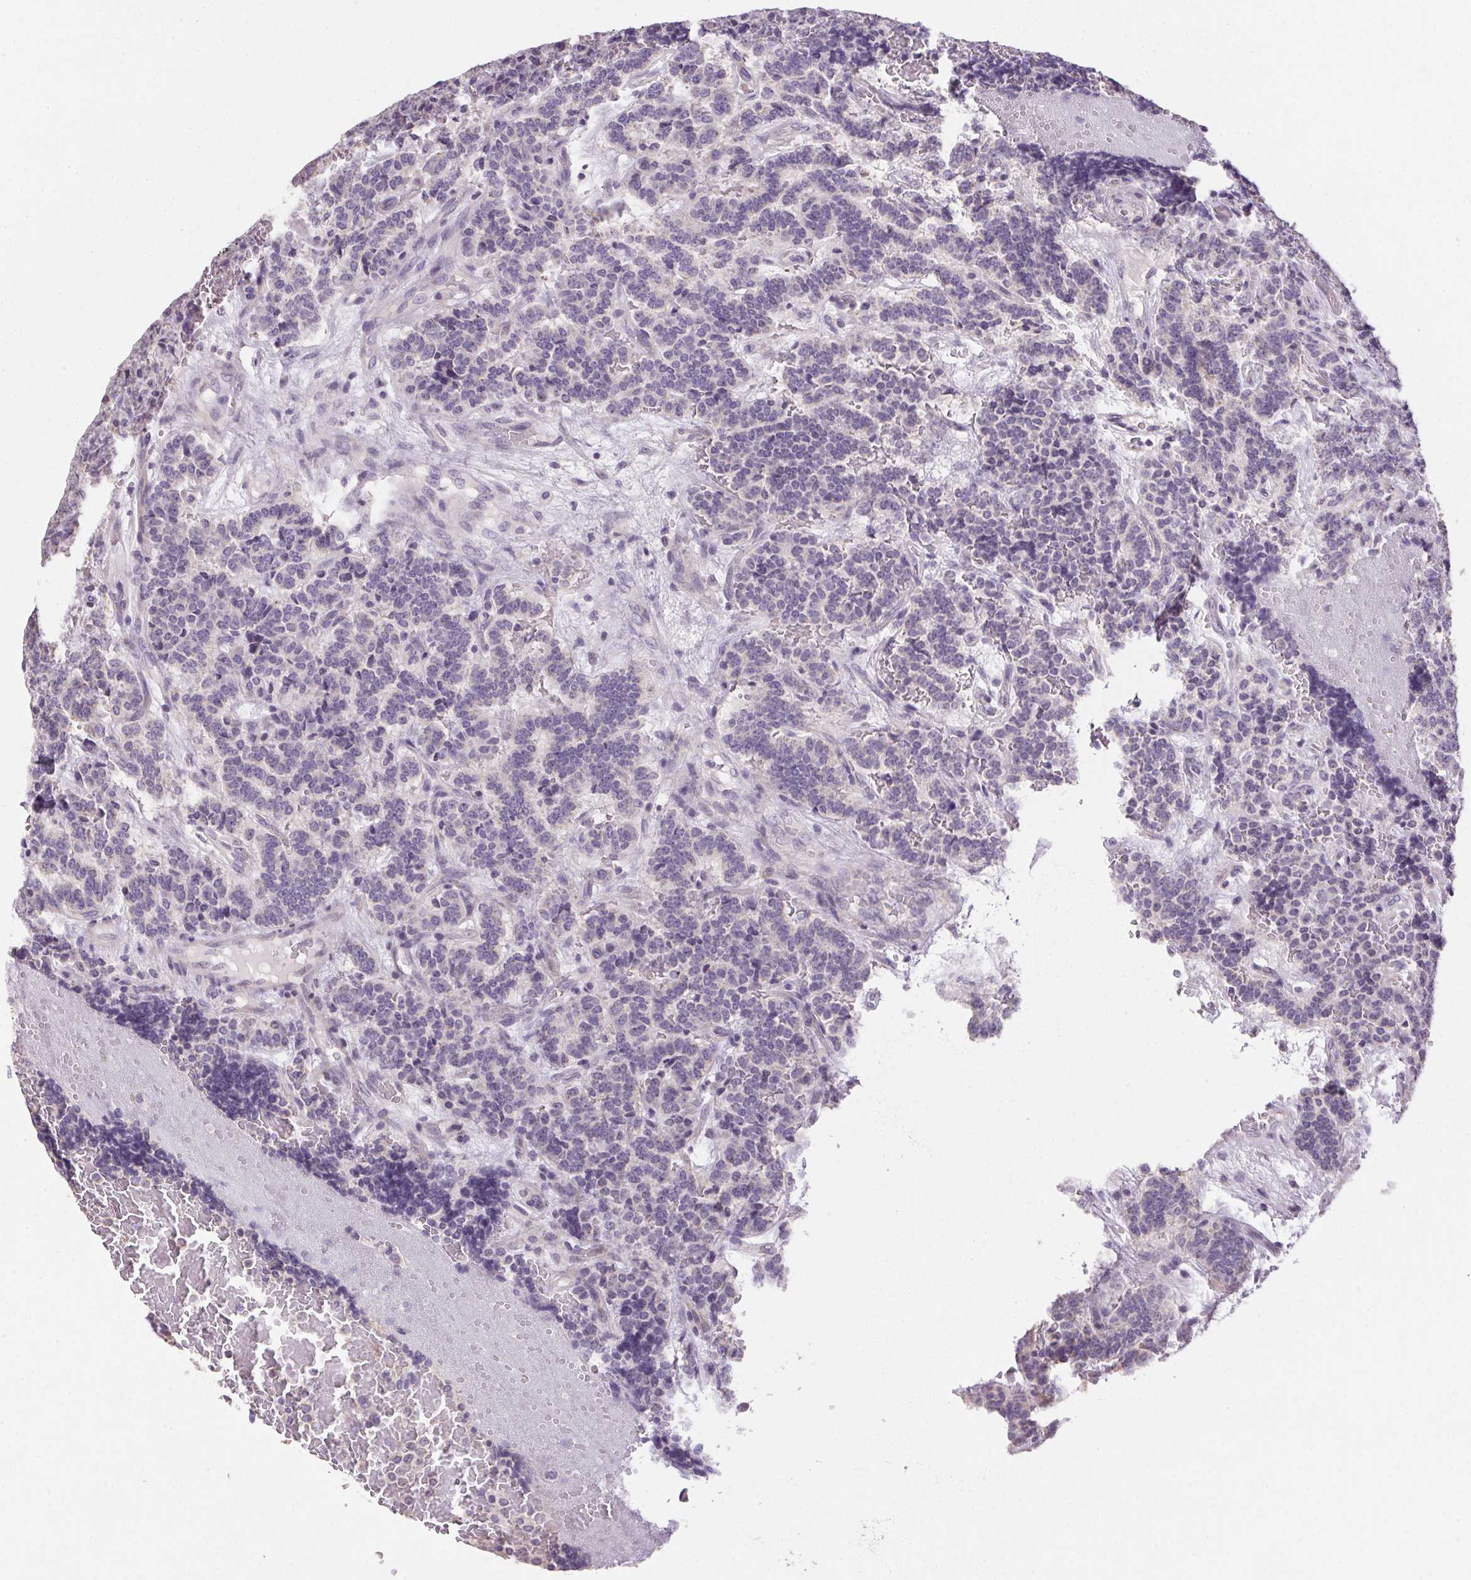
{"staining": {"intensity": "negative", "quantity": "none", "location": "none"}, "tissue": "carcinoid", "cell_type": "Tumor cells", "image_type": "cancer", "snomed": [{"axis": "morphology", "description": "Carcinoid, malignant, NOS"}, {"axis": "topography", "description": "Pancreas"}], "caption": "DAB (3,3'-diaminobenzidine) immunohistochemical staining of carcinoid (malignant) shows no significant positivity in tumor cells.", "gene": "SPACA9", "patient": {"sex": "male", "age": 36}}